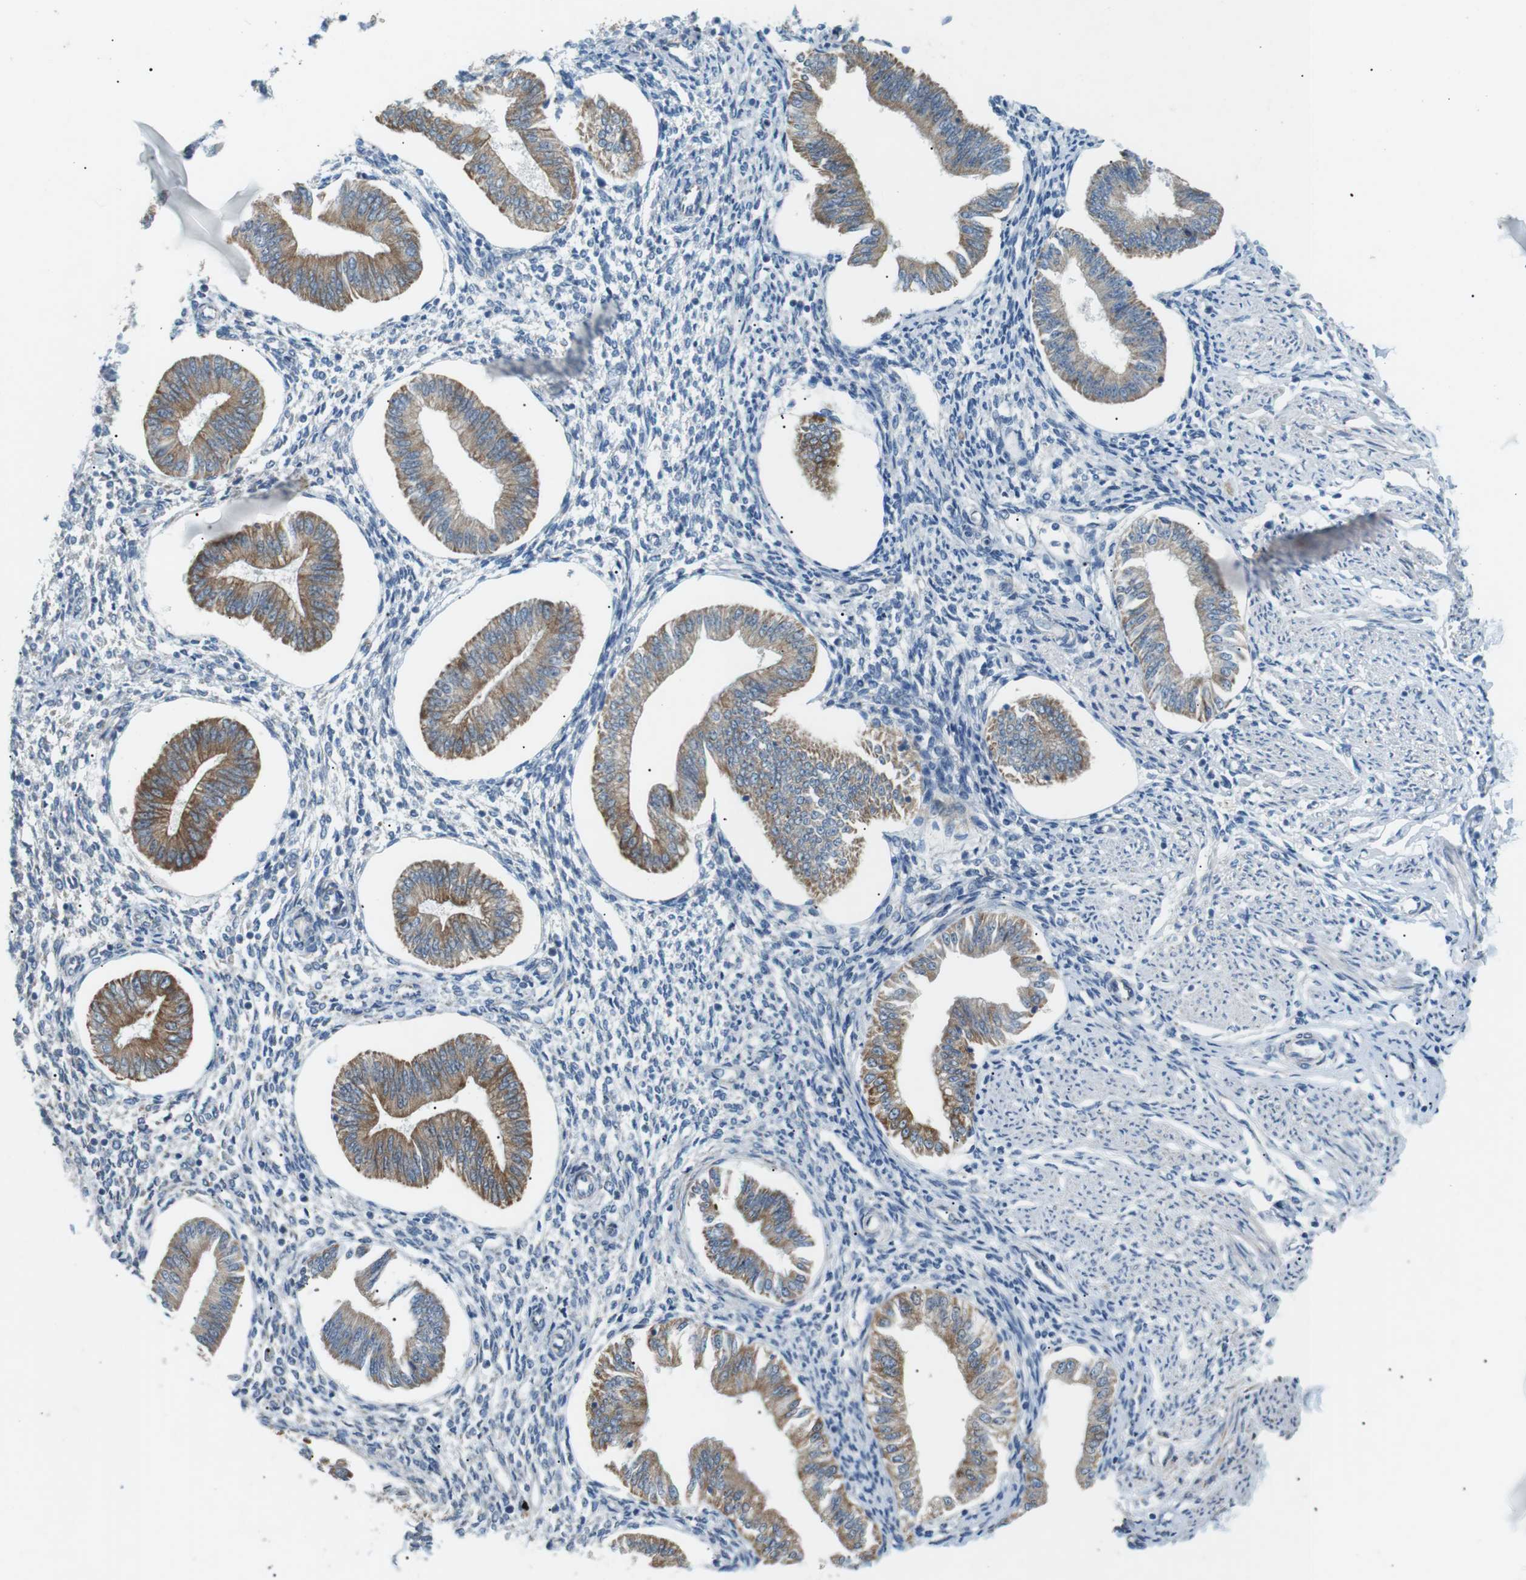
{"staining": {"intensity": "negative", "quantity": "none", "location": "none"}, "tissue": "endometrium", "cell_type": "Cells in endometrial stroma", "image_type": "normal", "snomed": [{"axis": "morphology", "description": "Normal tissue, NOS"}, {"axis": "topography", "description": "Endometrium"}], "caption": "The micrograph demonstrates no staining of cells in endometrial stroma in benign endometrium.", "gene": "MTARC2", "patient": {"sex": "female", "age": 50}}